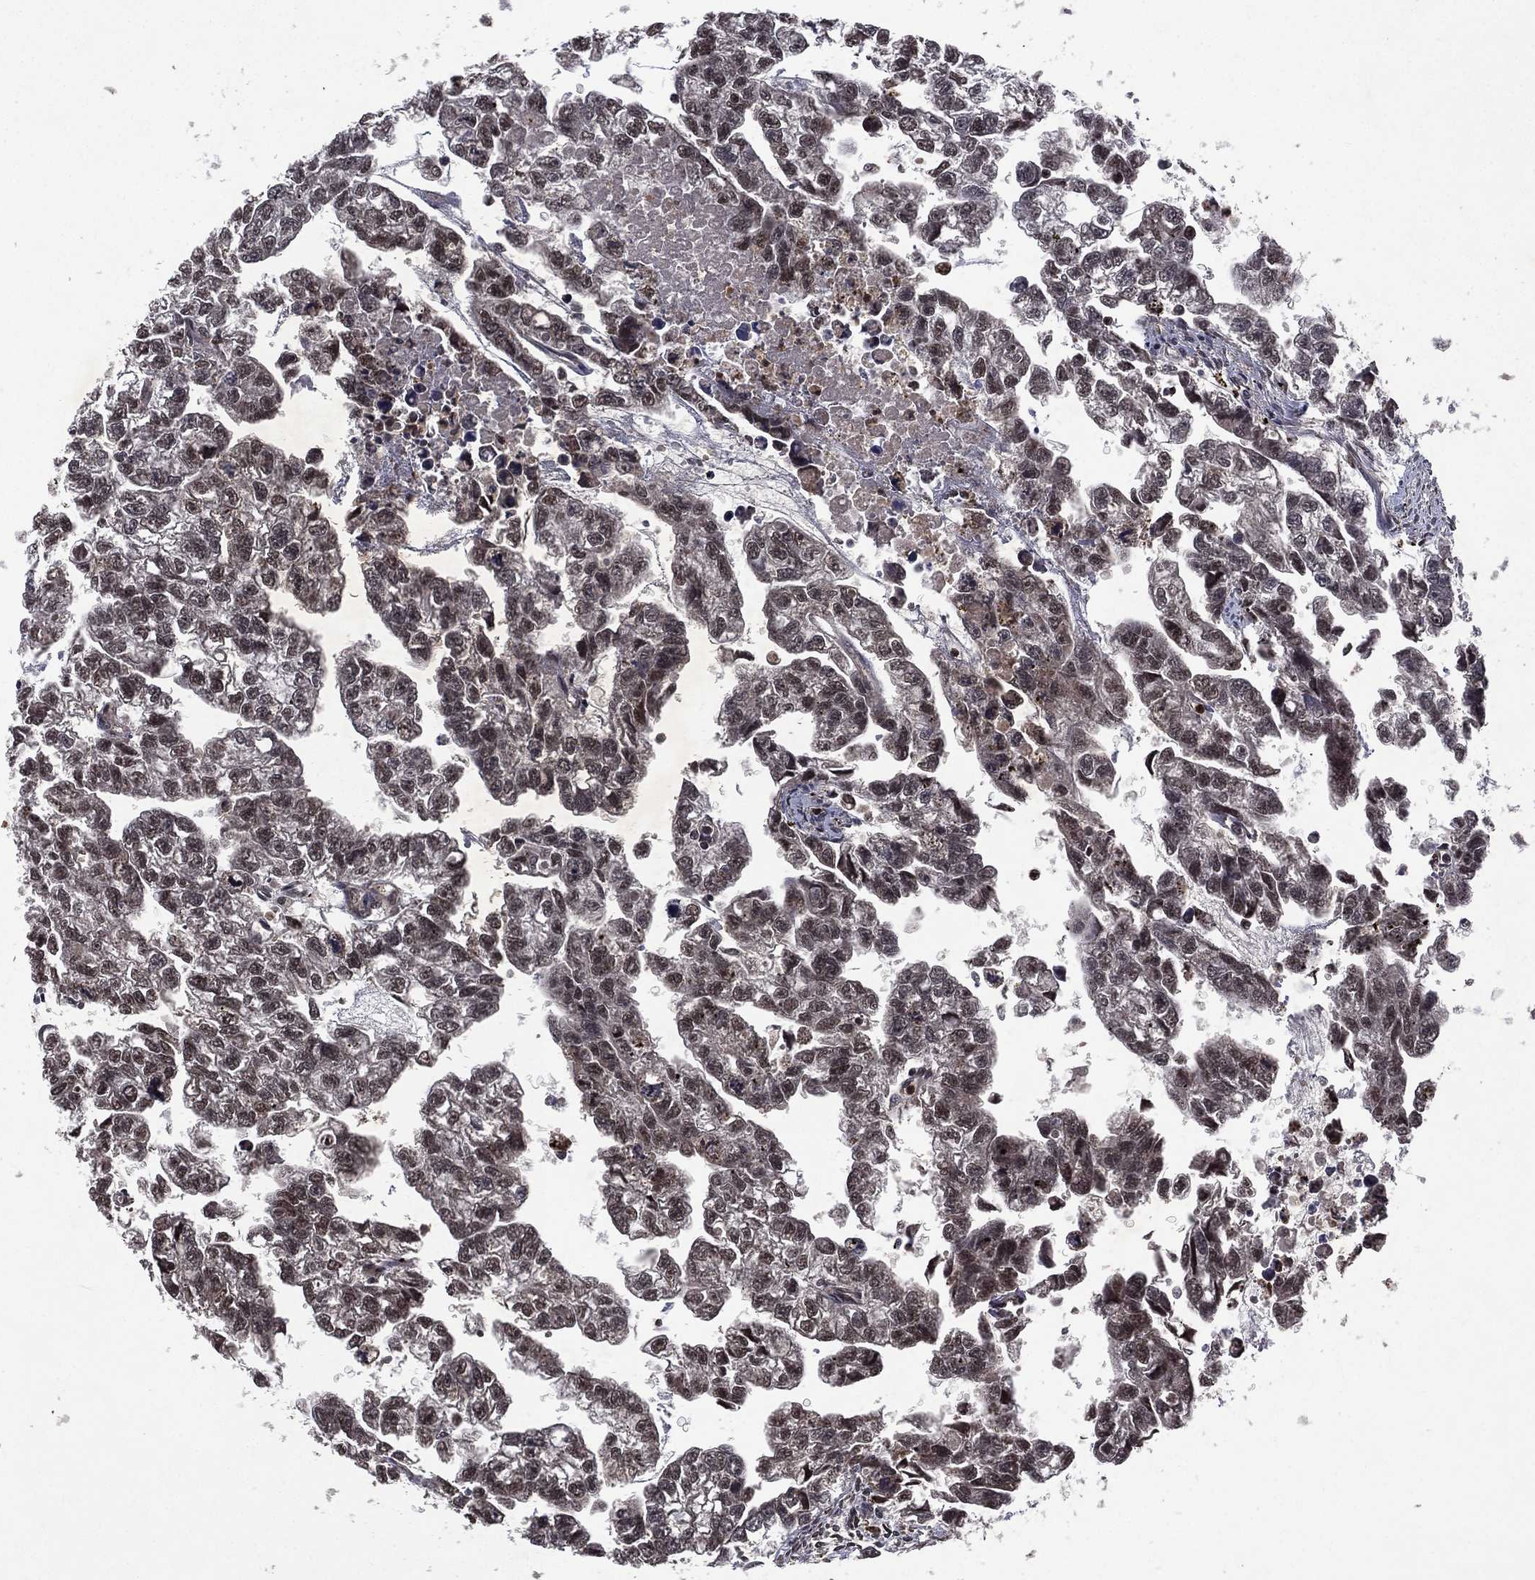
{"staining": {"intensity": "negative", "quantity": "none", "location": "none"}, "tissue": "testis cancer", "cell_type": "Tumor cells", "image_type": "cancer", "snomed": [{"axis": "morphology", "description": "Carcinoma, Embryonal, NOS"}, {"axis": "morphology", "description": "Teratoma, malignant, NOS"}, {"axis": "topography", "description": "Testis"}], "caption": "DAB (3,3'-diaminobenzidine) immunohistochemical staining of human testis cancer (malignant teratoma) reveals no significant positivity in tumor cells.", "gene": "ATG4B", "patient": {"sex": "male", "age": 44}}